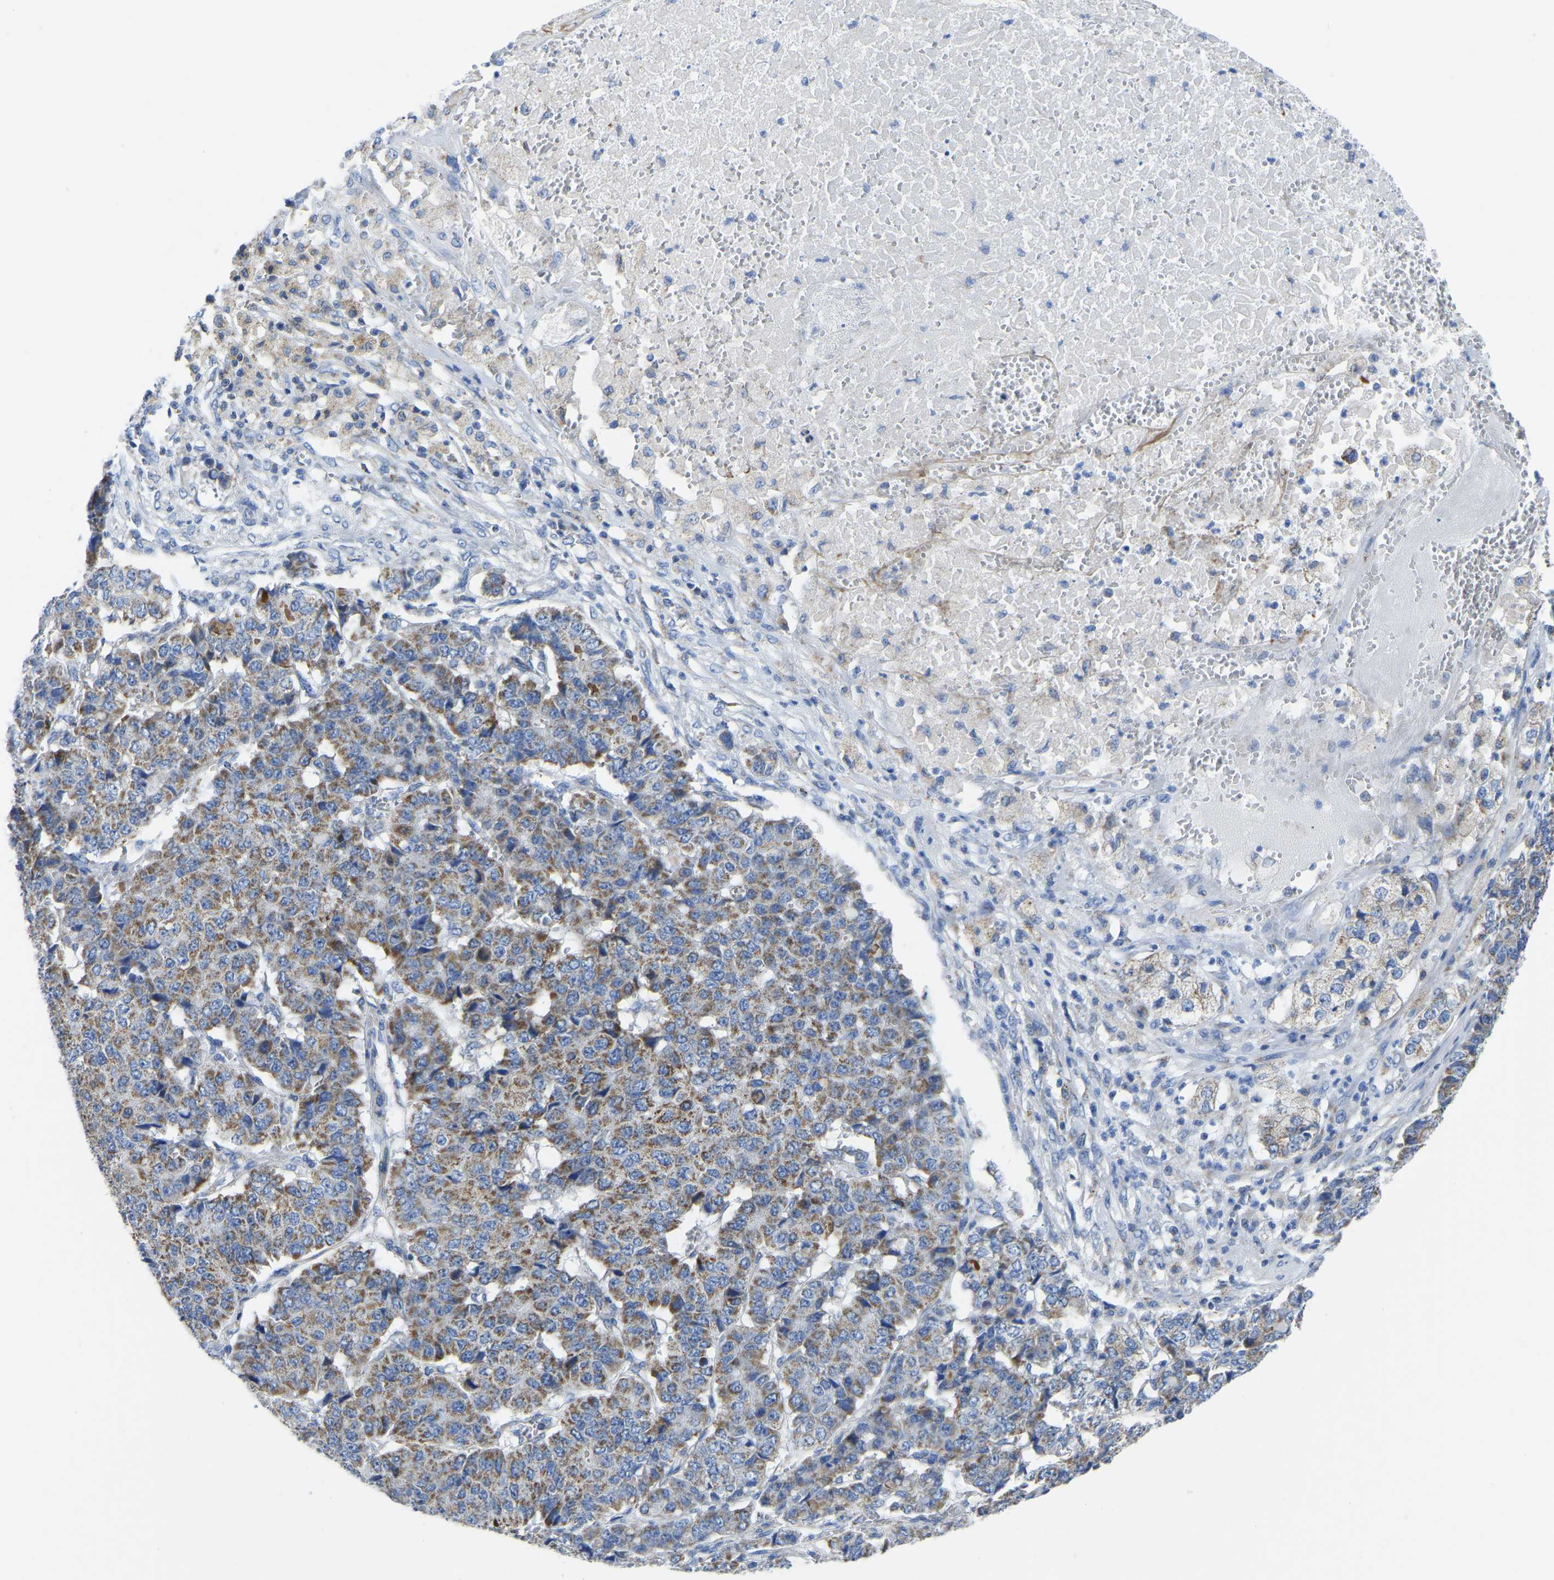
{"staining": {"intensity": "moderate", "quantity": "25%-75%", "location": "cytoplasmic/membranous"}, "tissue": "pancreatic cancer", "cell_type": "Tumor cells", "image_type": "cancer", "snomed": [{"axis": "morphology", "description": "Adenocarcinoma, NOS"}, {"axis": "topography", "description": "Pancreas"}], "caption": "Protein expression analysis of pancreatic adenocarcinoma displays moderate cytoplasmic/membranous positivity in about 25%-75% of tumor cells.", "gene": "ETFA", "patient": {"sex": "male", "age": 50}}